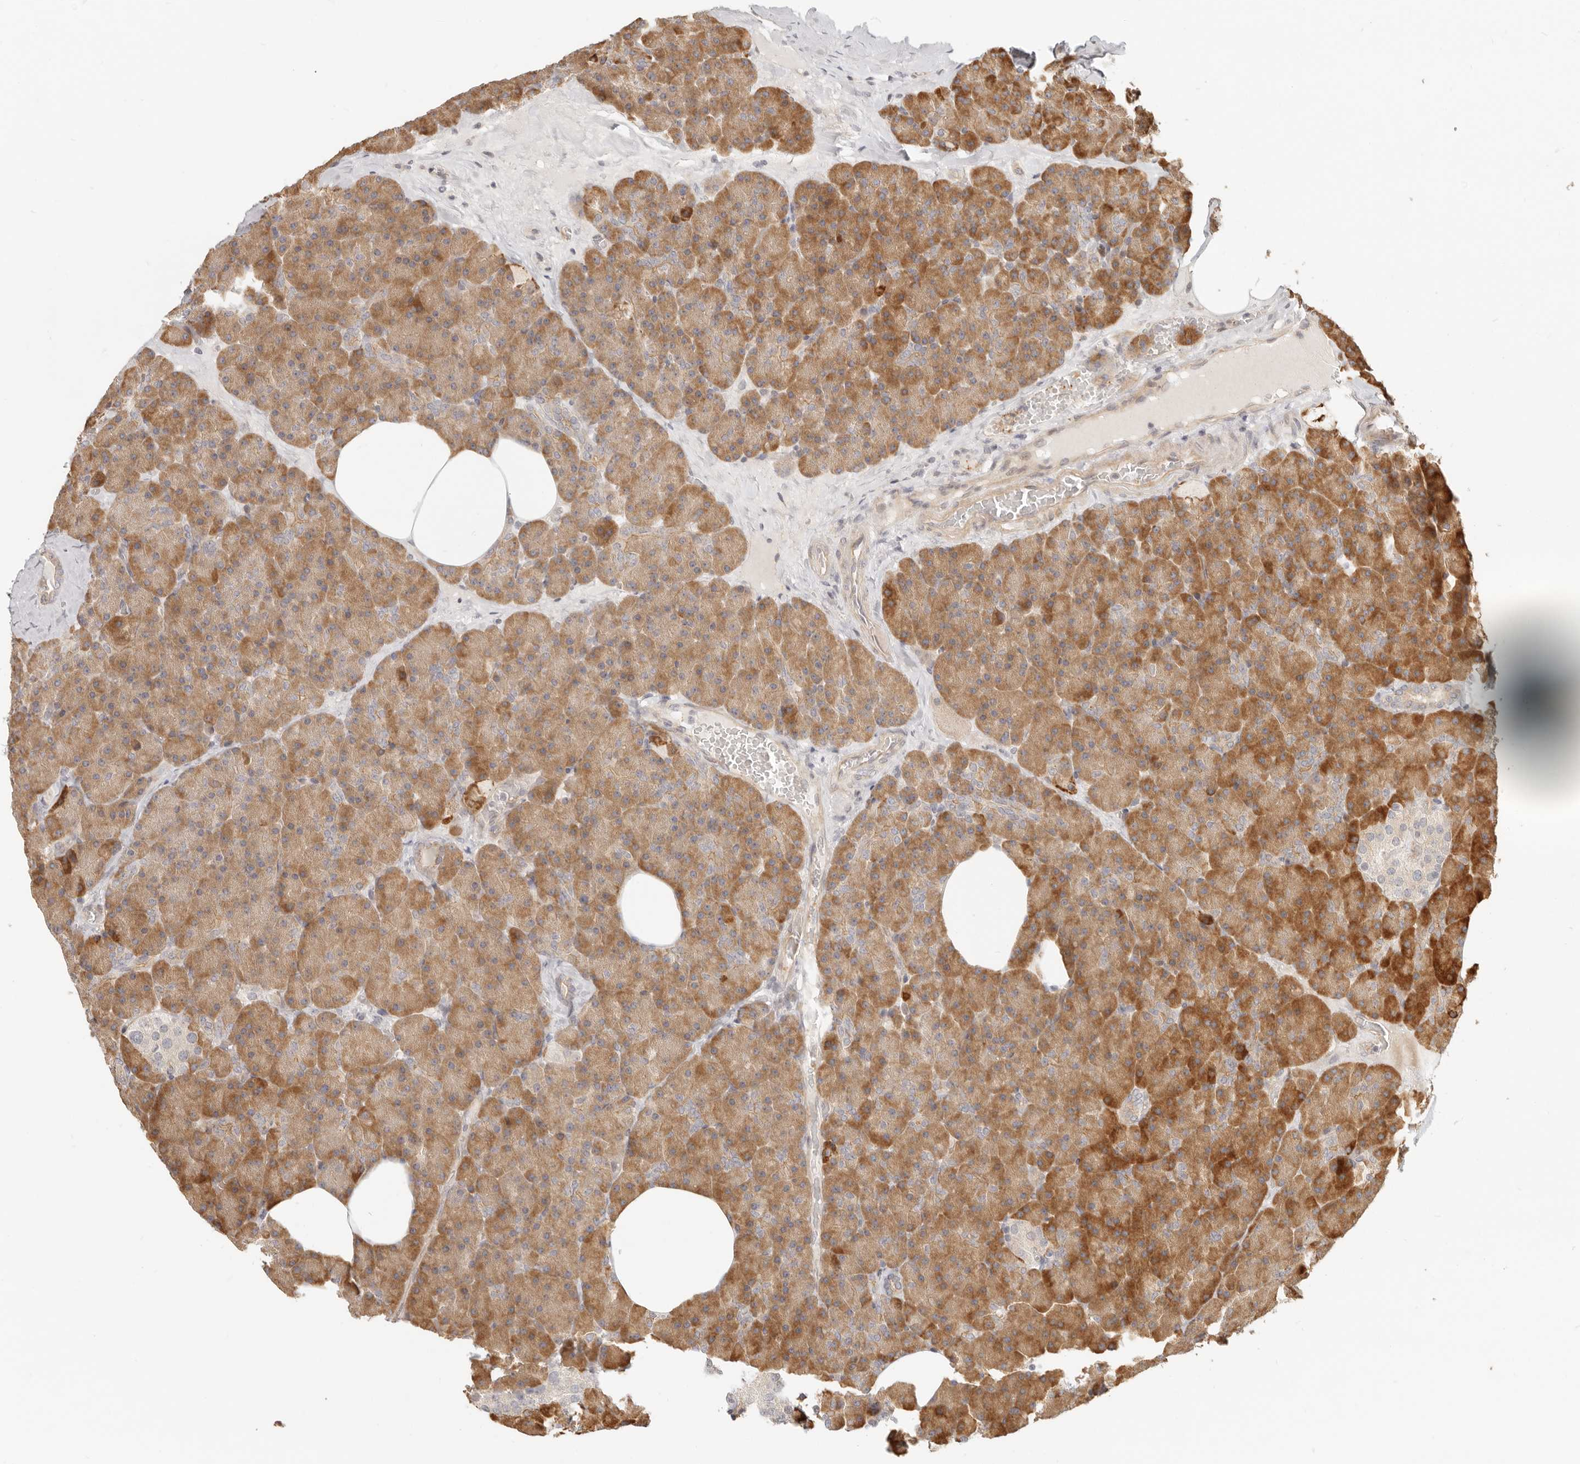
{"staining": {"intensity": "moderate", "quantity": ">75%", "location": "cytoplasmic/membranous"}, "tissue": "pancreas", "cell_type": "Exocrine glandular cells", "image_type": "normal", "snomed": [{"axis": "morphology", "description": "Normal tissue, NOS"}, {"axis": "morphology", "description": "Carcinoid, malignant, NOS"}, {"axis": "topography", "description": "Pancreas"}], "caption": "Immunohistochemistry (IHC) micrograph of unremarkable human pancreas stained for a protein (brown), which shows medium levels of moderate cytoplasmic/membranous staining in approximately >75% of exocrine glandular cells.", "gene": "TUFT1", "patient": {"sex": "female", "age": 35}}